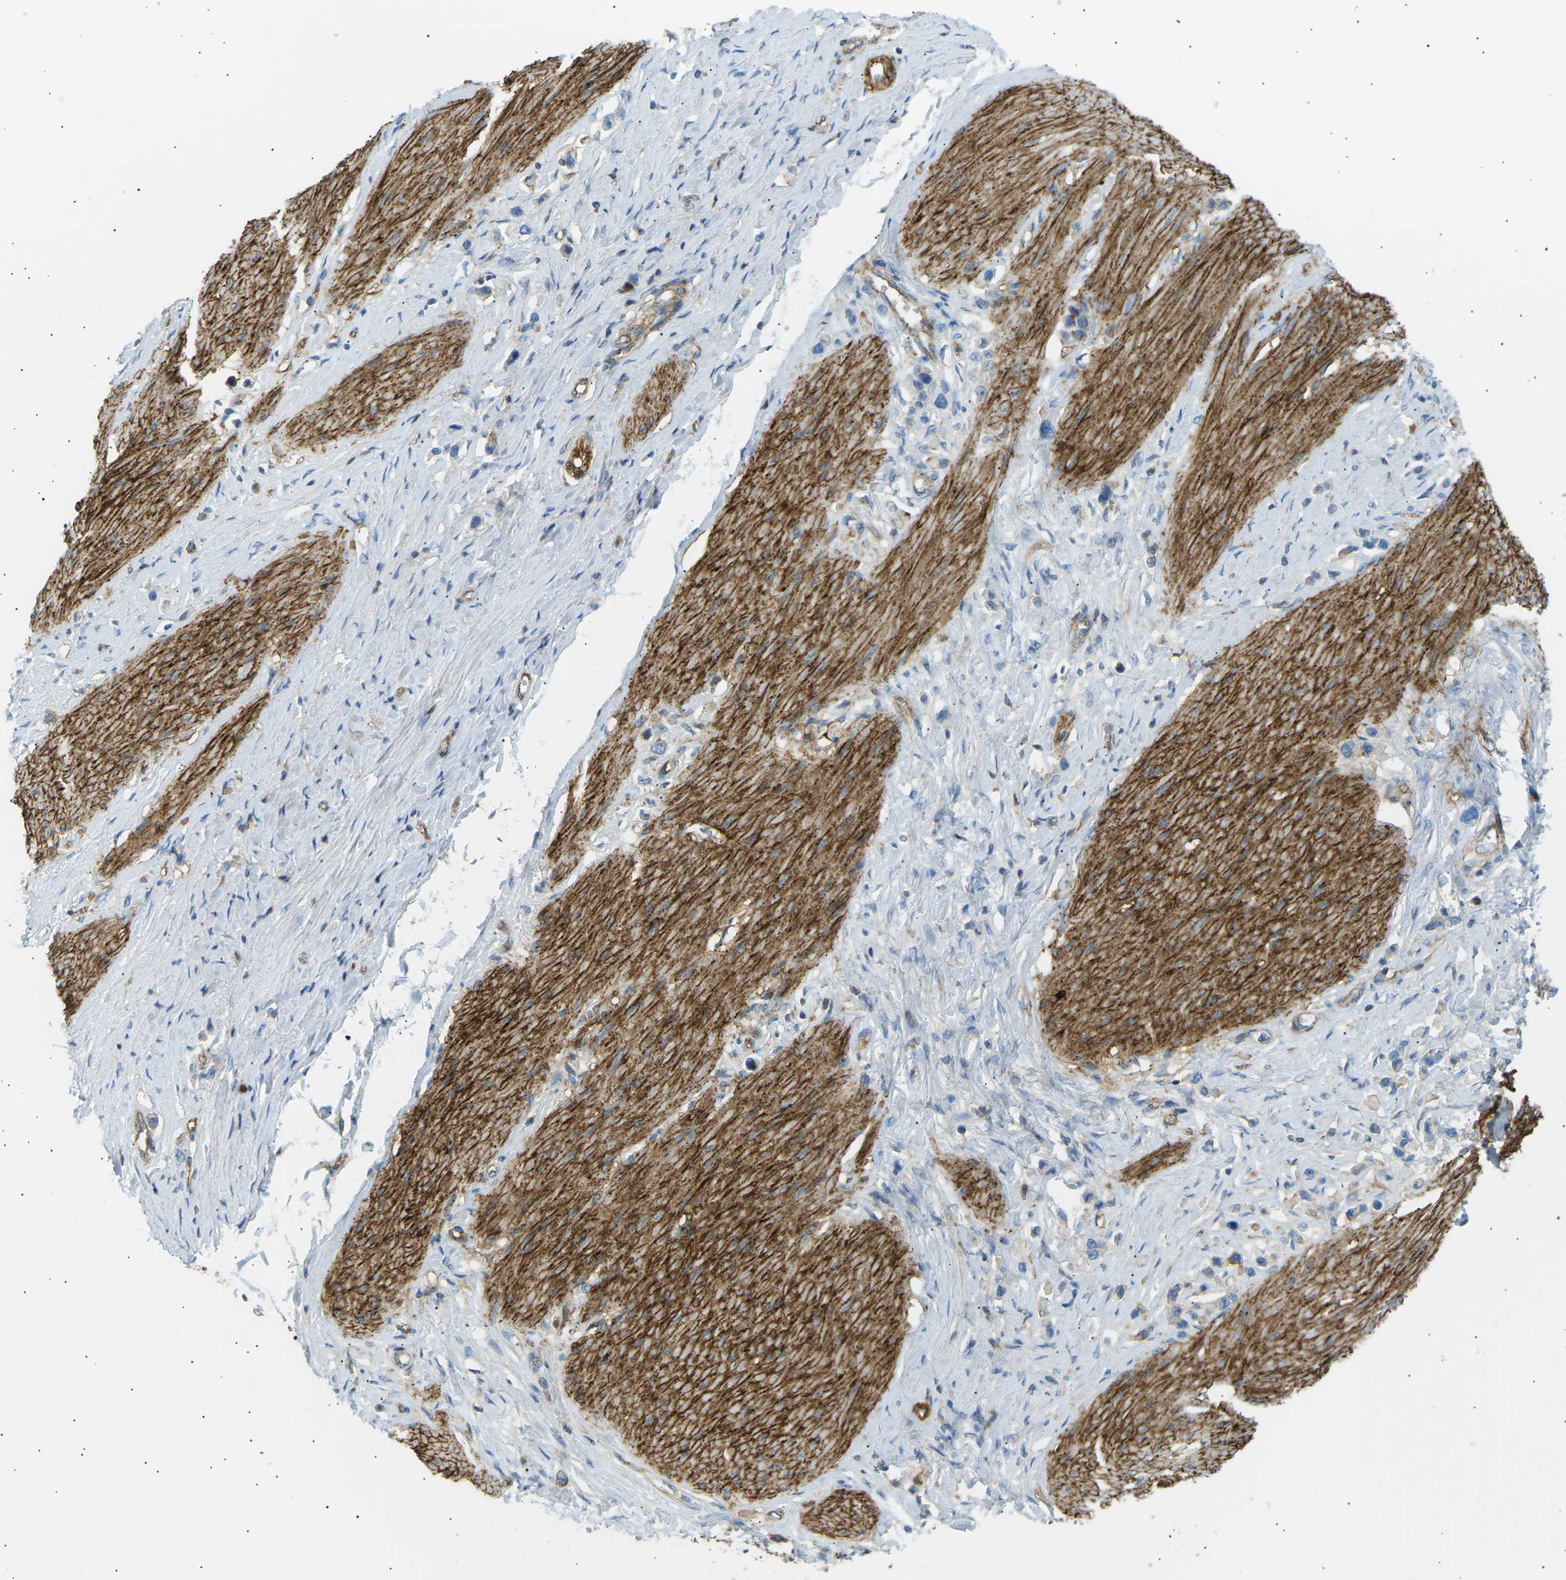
{"staining": {"intensity": "negative", "quantity": "none", "location": "none"}, "tissue": "stomach cancer", "cell_type": "Tumor cells", "image_type": "cancer", "snomed": [{"axis": "morphology", "description": "Adenocarcinoma, NOS"}, {"axis": "topography", "description": "Stomach"}], "caption": "Immunohistochemistry image of stomach cancer (adenocarcinoma) stained for a protein (brown), which exhibits no staining in tumor cells. The staining was performed using DAB to visualize the protein expression in brown, while the nuclei were stained in blue with hematoxylin (Magnification: 20x).", "gene": "ATP2B4", "patient": {"sex": "female", "age": 65}}